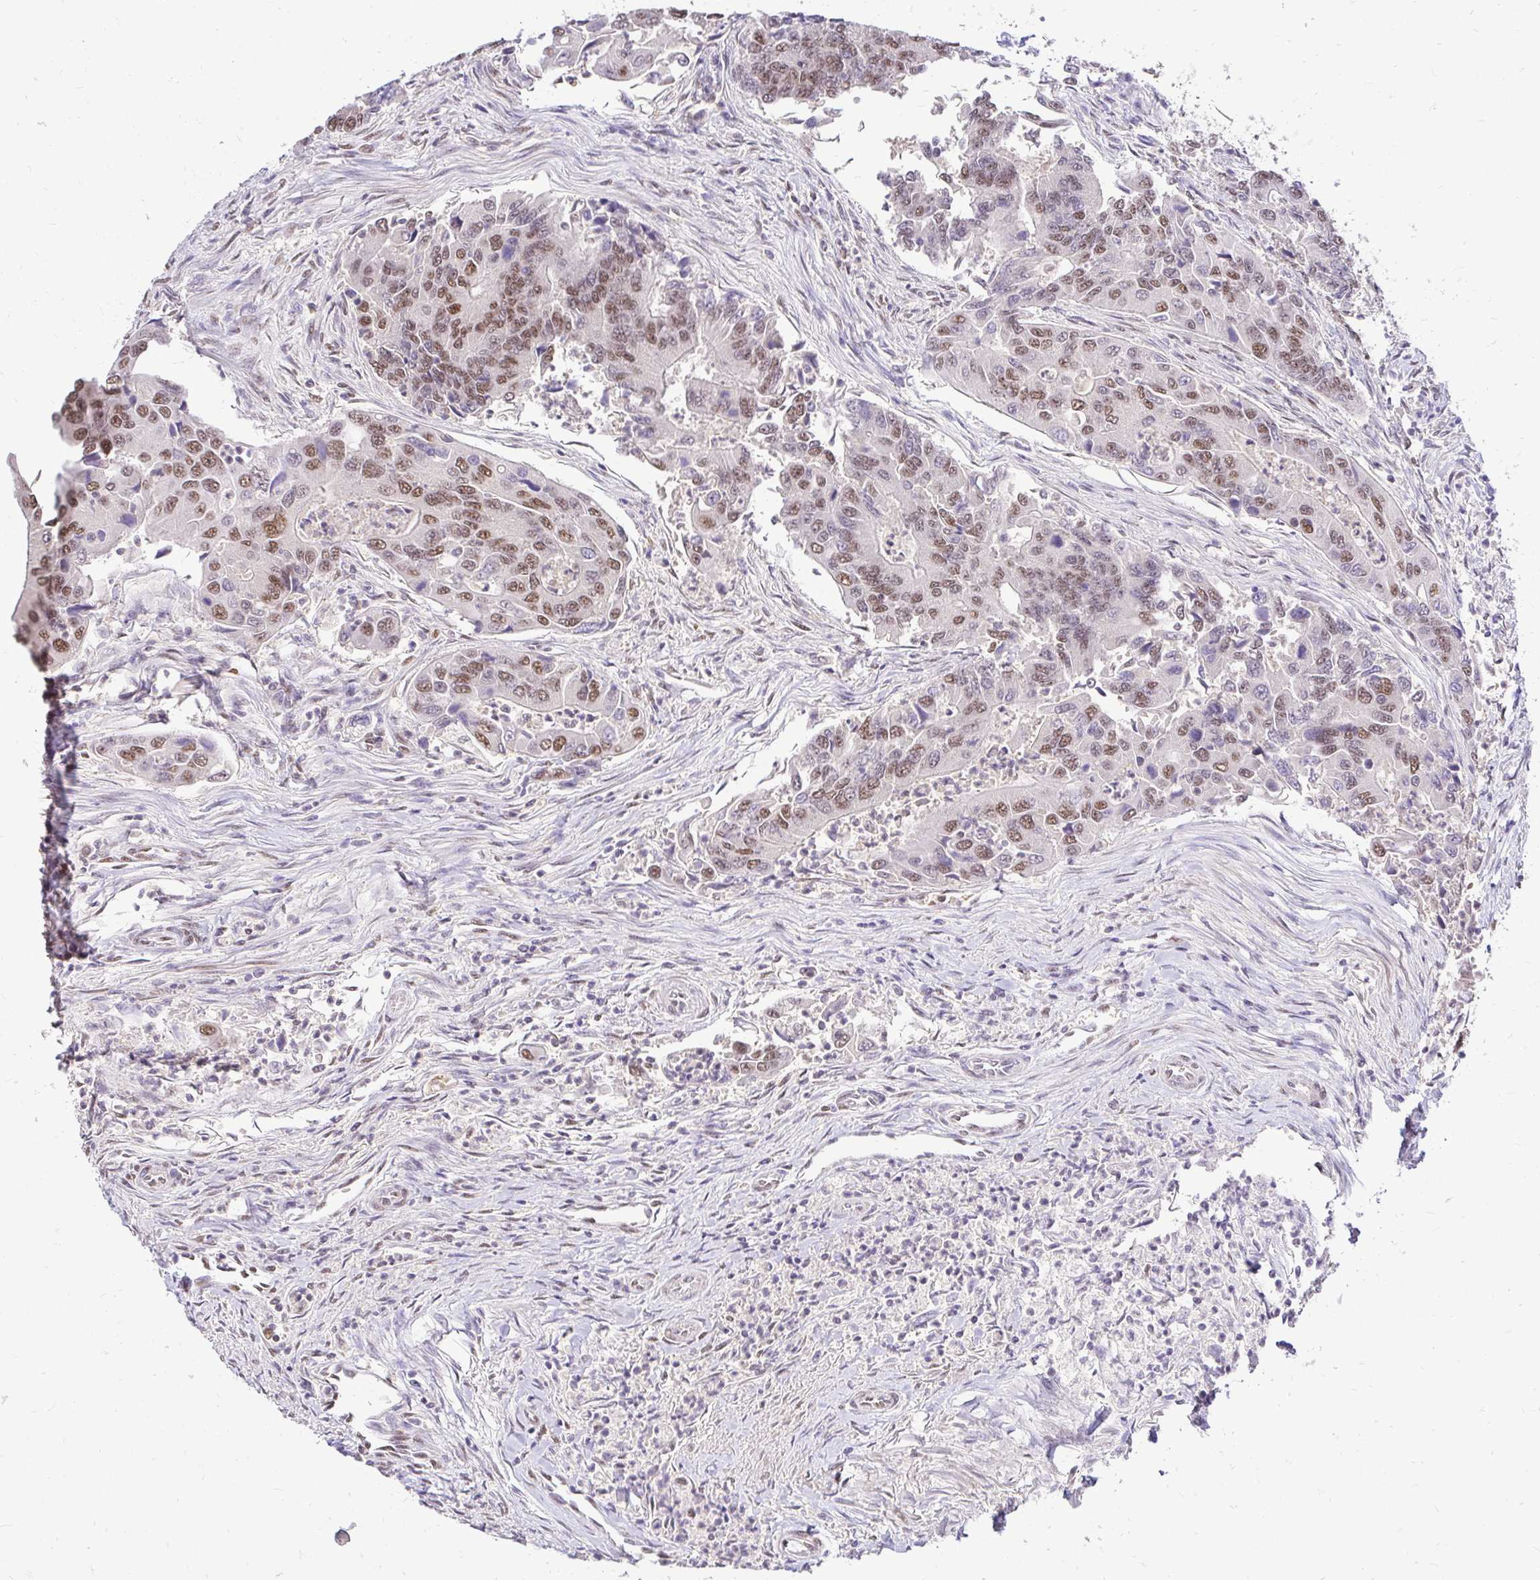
{"staining": {"intensity": "moderate", "quantity": ">75%", "location": "nuclear"}, "tissue": "colorectal cancer", "cell_type": "Tumor cells", "image_type": "cancer", "snomed": [{"axis": "morphology", "description": "Adenocarcinoma, NOS"}, {"axis": "topography", "description": "Colon"}], "caption": "Brown immunohistochemical staining in colorectal cancer shows moderate nuclear positivity in about >75% of tumor cells.", "gene": "RIMS4", "patient": {"sex": "female", "age": 67}}